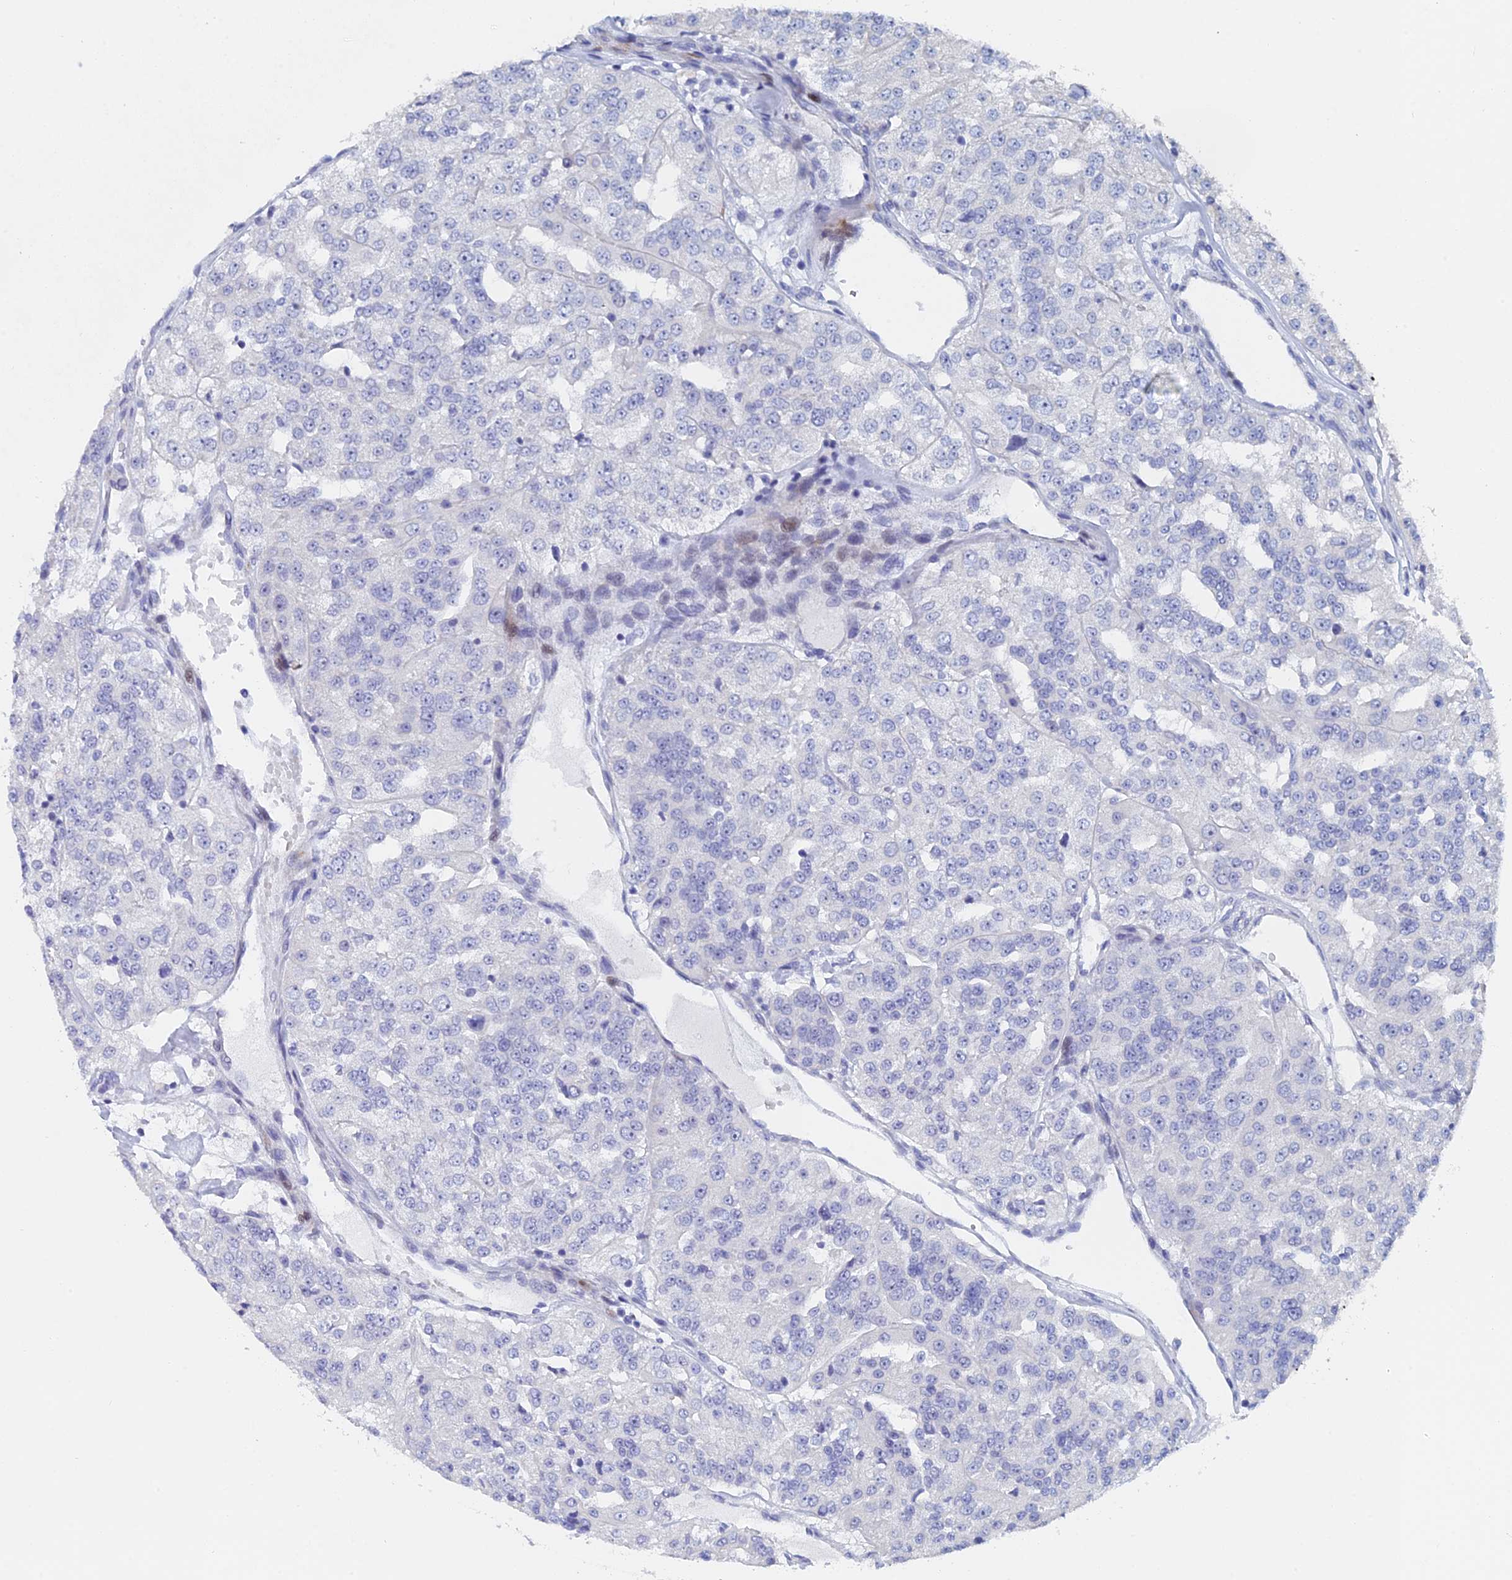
{"staining": {"intensity": "negative", "quantity": "none", "location": "none"}, "tissue": "renal cancer", "cell_type": "Tumor cells", "image_type": "cancer", "snomed": [{"axis": "morphology", "description": "Adenocarcinoma, NOS"}, {"axis": "topography", "description": "Kidney"}], "caption": "DAB immunohistochemical staining of adenocarcinoma (renal) reveals no significant expression in tumor cells.", "gene": "DRGX", "patient": {"sex": "female", "age": 63}}